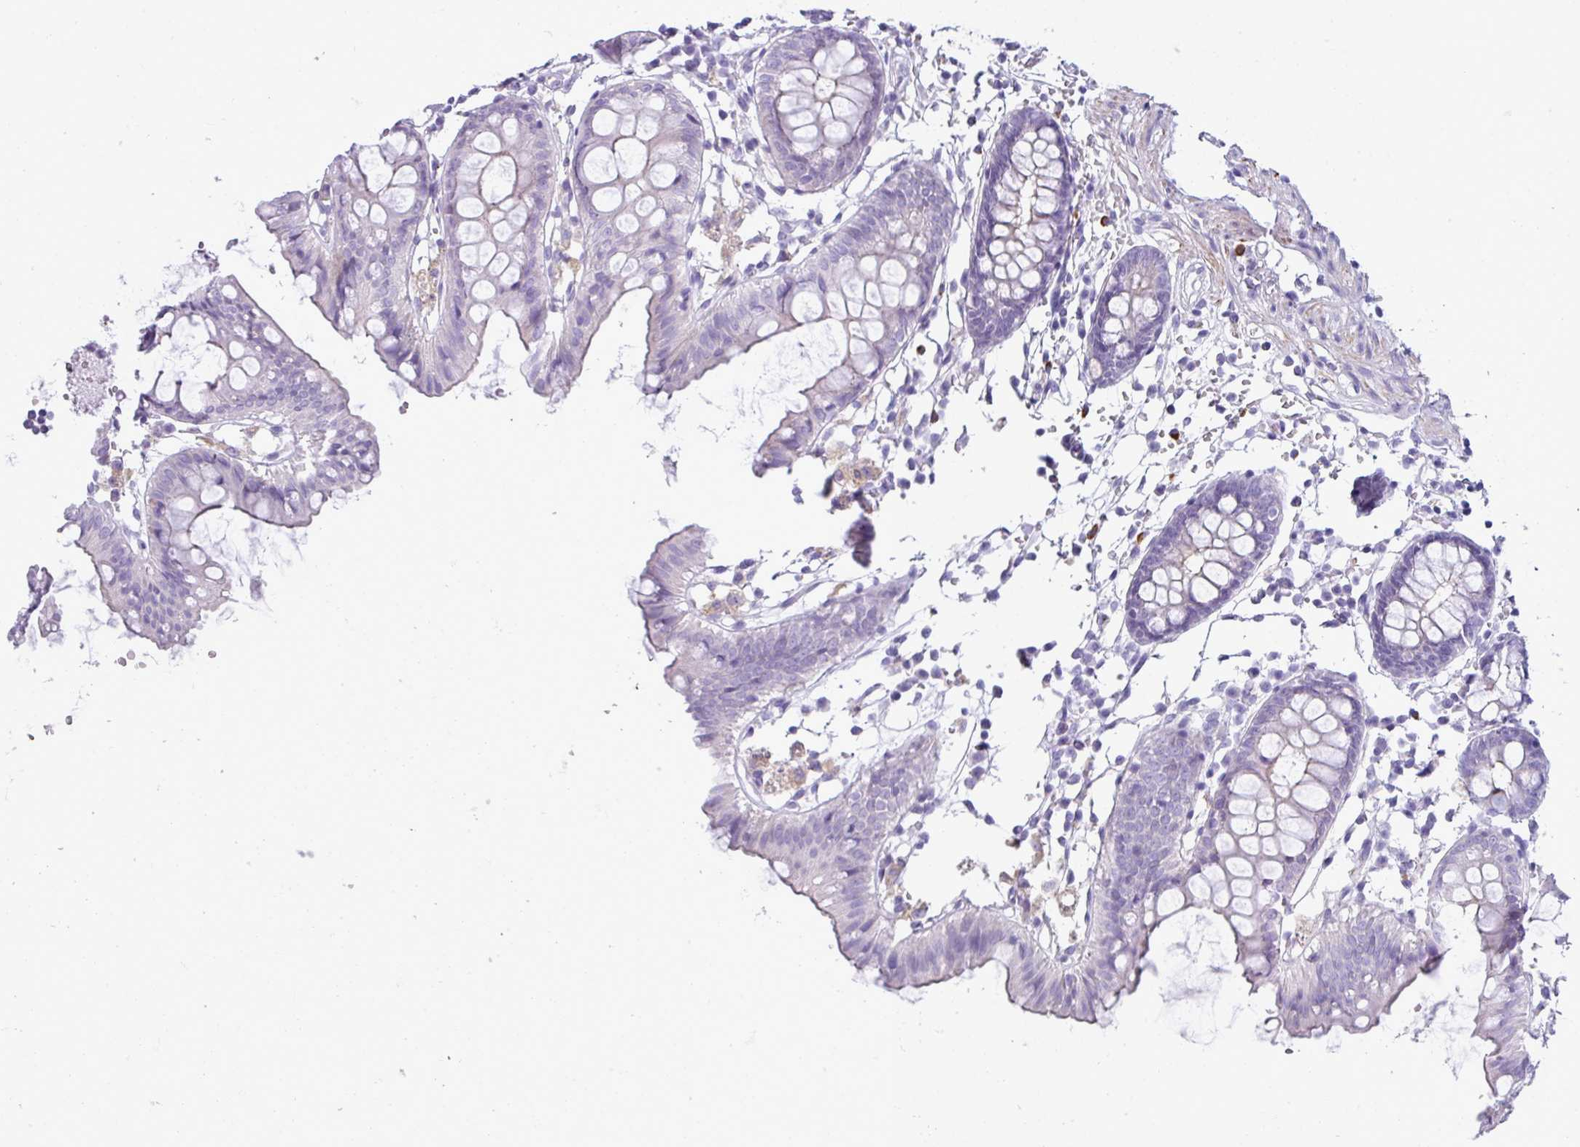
{"staining": {"intensity": "negative", "quantity": "none", "location": "none"}, "tissue": "colon", "cell_type": "Endothelial cells", "image_type": "normal", "snomed": [{"axis": "morphology", "description": "Normal tissue, NOS"}, {"axis": "topography", "description": "Colon"}], "caption": "This is a image of IHC staining of unremarkable colon, which shows no expression in endothelial cells. (DAB immunohistochemistry (IHC), high magnification).", "gene": "ABCC5", "patient": {"sex": "female", "age": 84}}